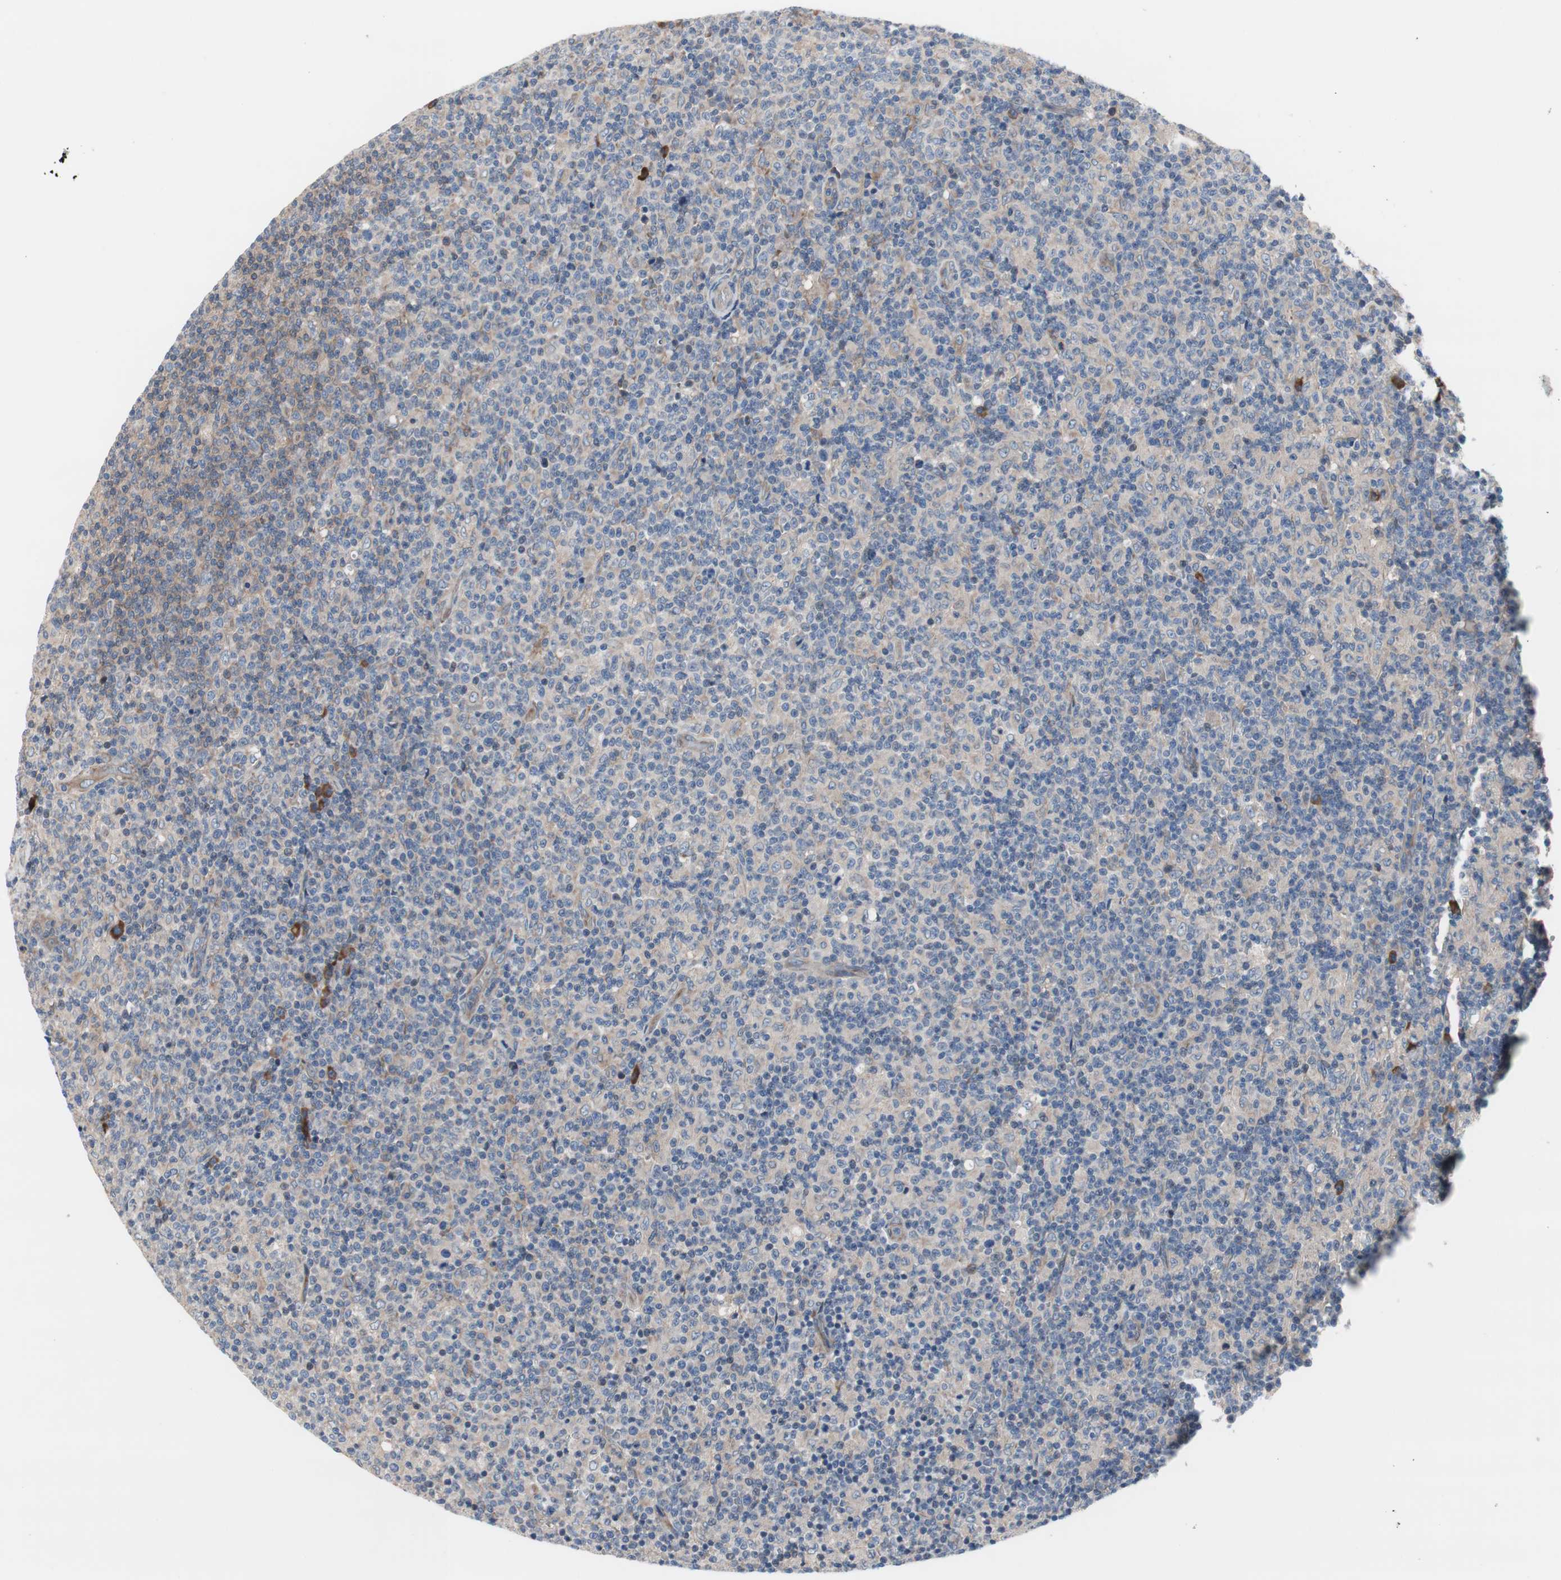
{"staining": {"intensity": "weak", "quantity": ">75%", "location": "cytoplasmic/membranous"}, "tissue": "lymph node", "cell_type": "Germinal center cells", "image_type": "normal", "snomed": [{"axis": "morphology", "description": "Normal tissue, NOS"}, {"axis": "morphology", "description": "Inflammation, NOS"}, {"axis": "topography", "description": "Lymph node"}], "caption": "The image exhibits a brown stain indicating the presence of a protein in the cytoplasmic/membranous of germinal center cells in lymph node.", "gene": "KANSL1", "patient": {"sex": "male", "age": 55}}